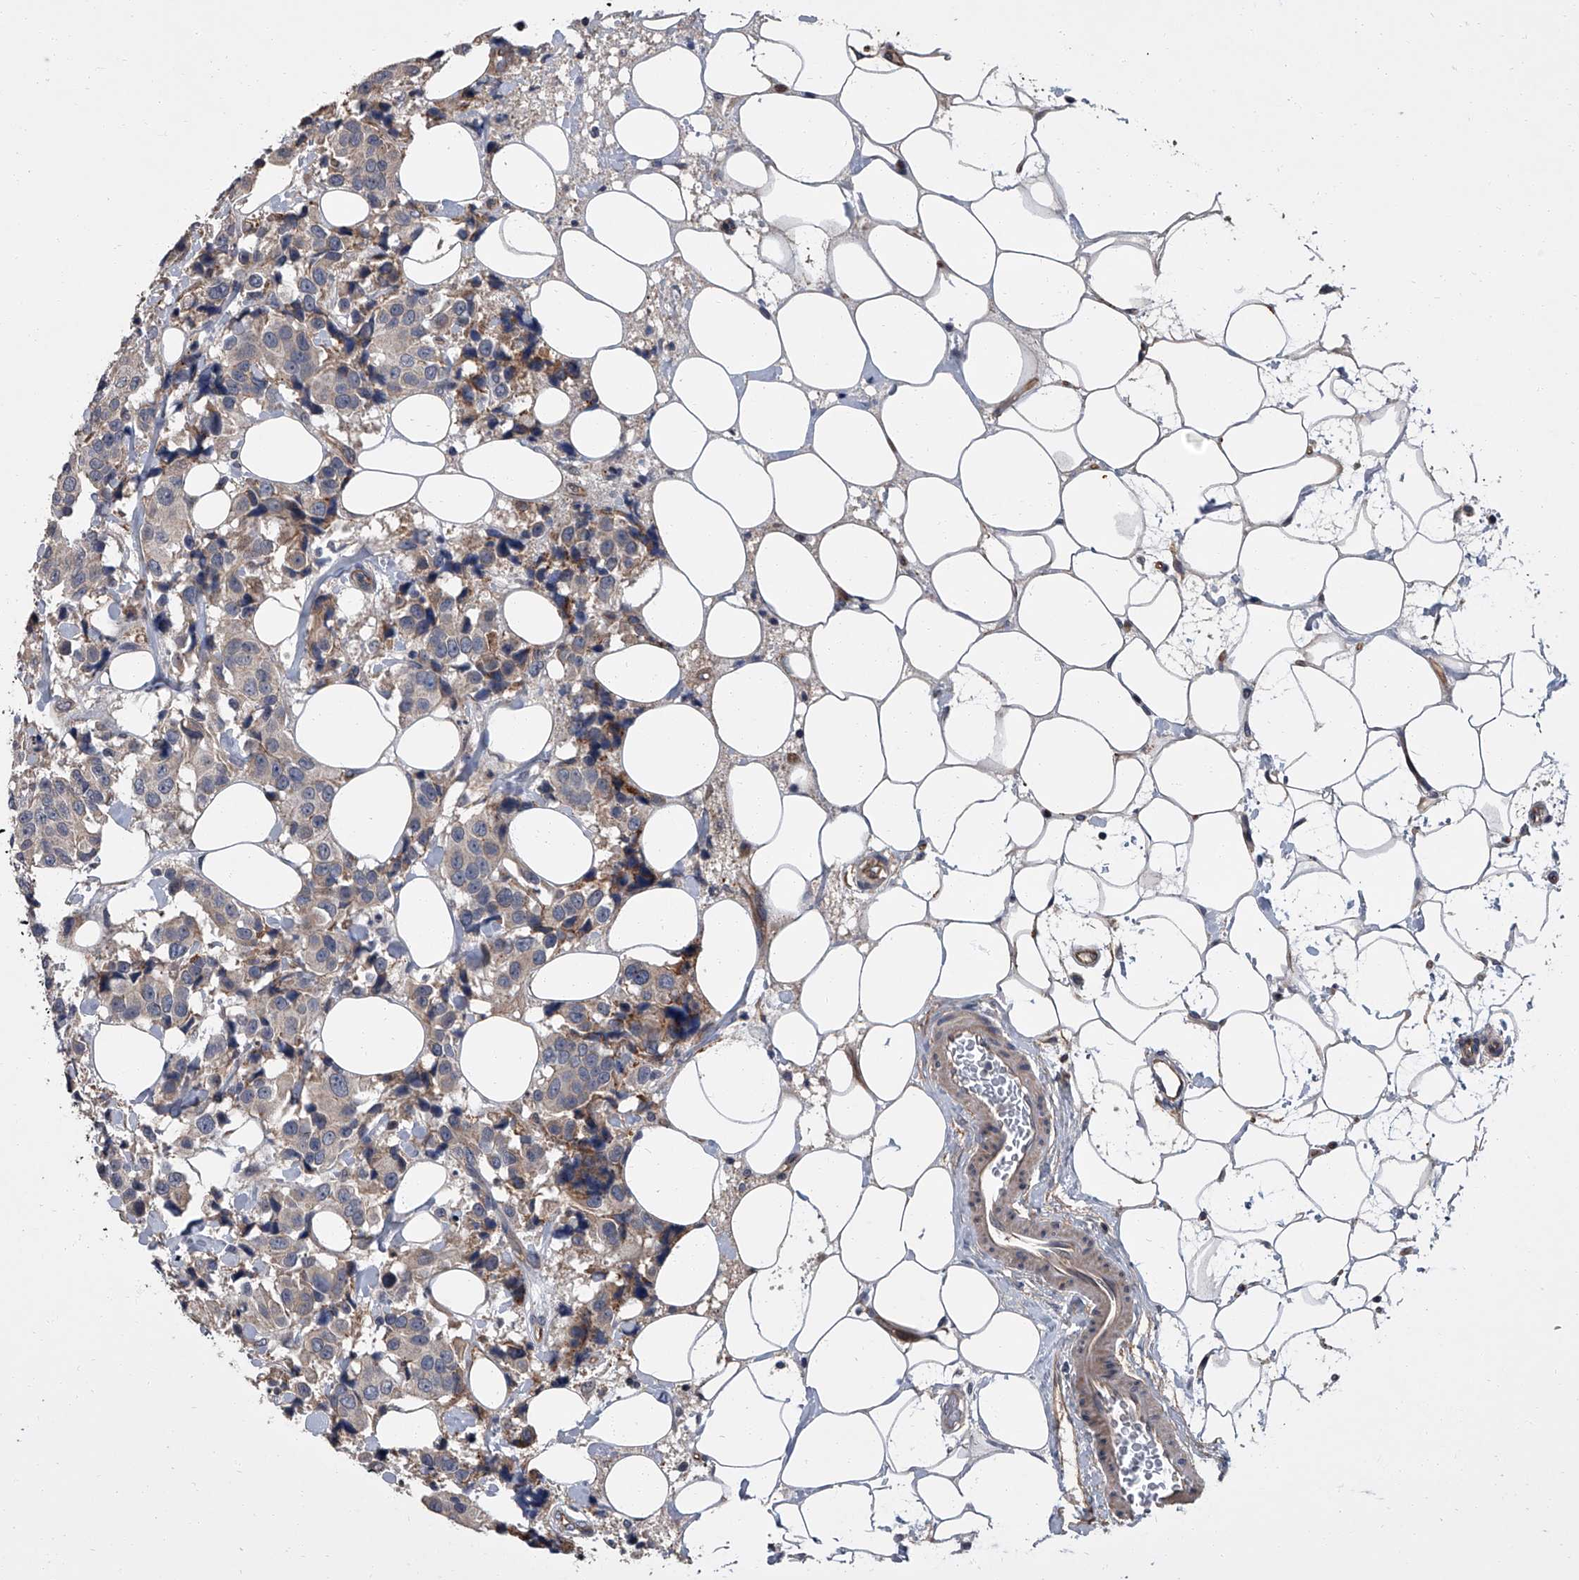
{"staining": {"intensity": "negative", "quantity": "none", "location": "none"}, "tissue": "breast cancer", "cell_type": "Tumor cells", "image_type": "cancer", "snomed": [{"axis": "morphology", "description": "Normal tissue, NOS"}, {"axis": "morphology", "description": "Duct carcinoma"}, {"axis": "topography", "description": "Breast"}], "caption": "Breast intraductal carcinoma was stained to show a protein in brown. There is no significant staining in tumor cells.", "gene": "SIRT4", "patient": {"sex": "female", "age": 39}}